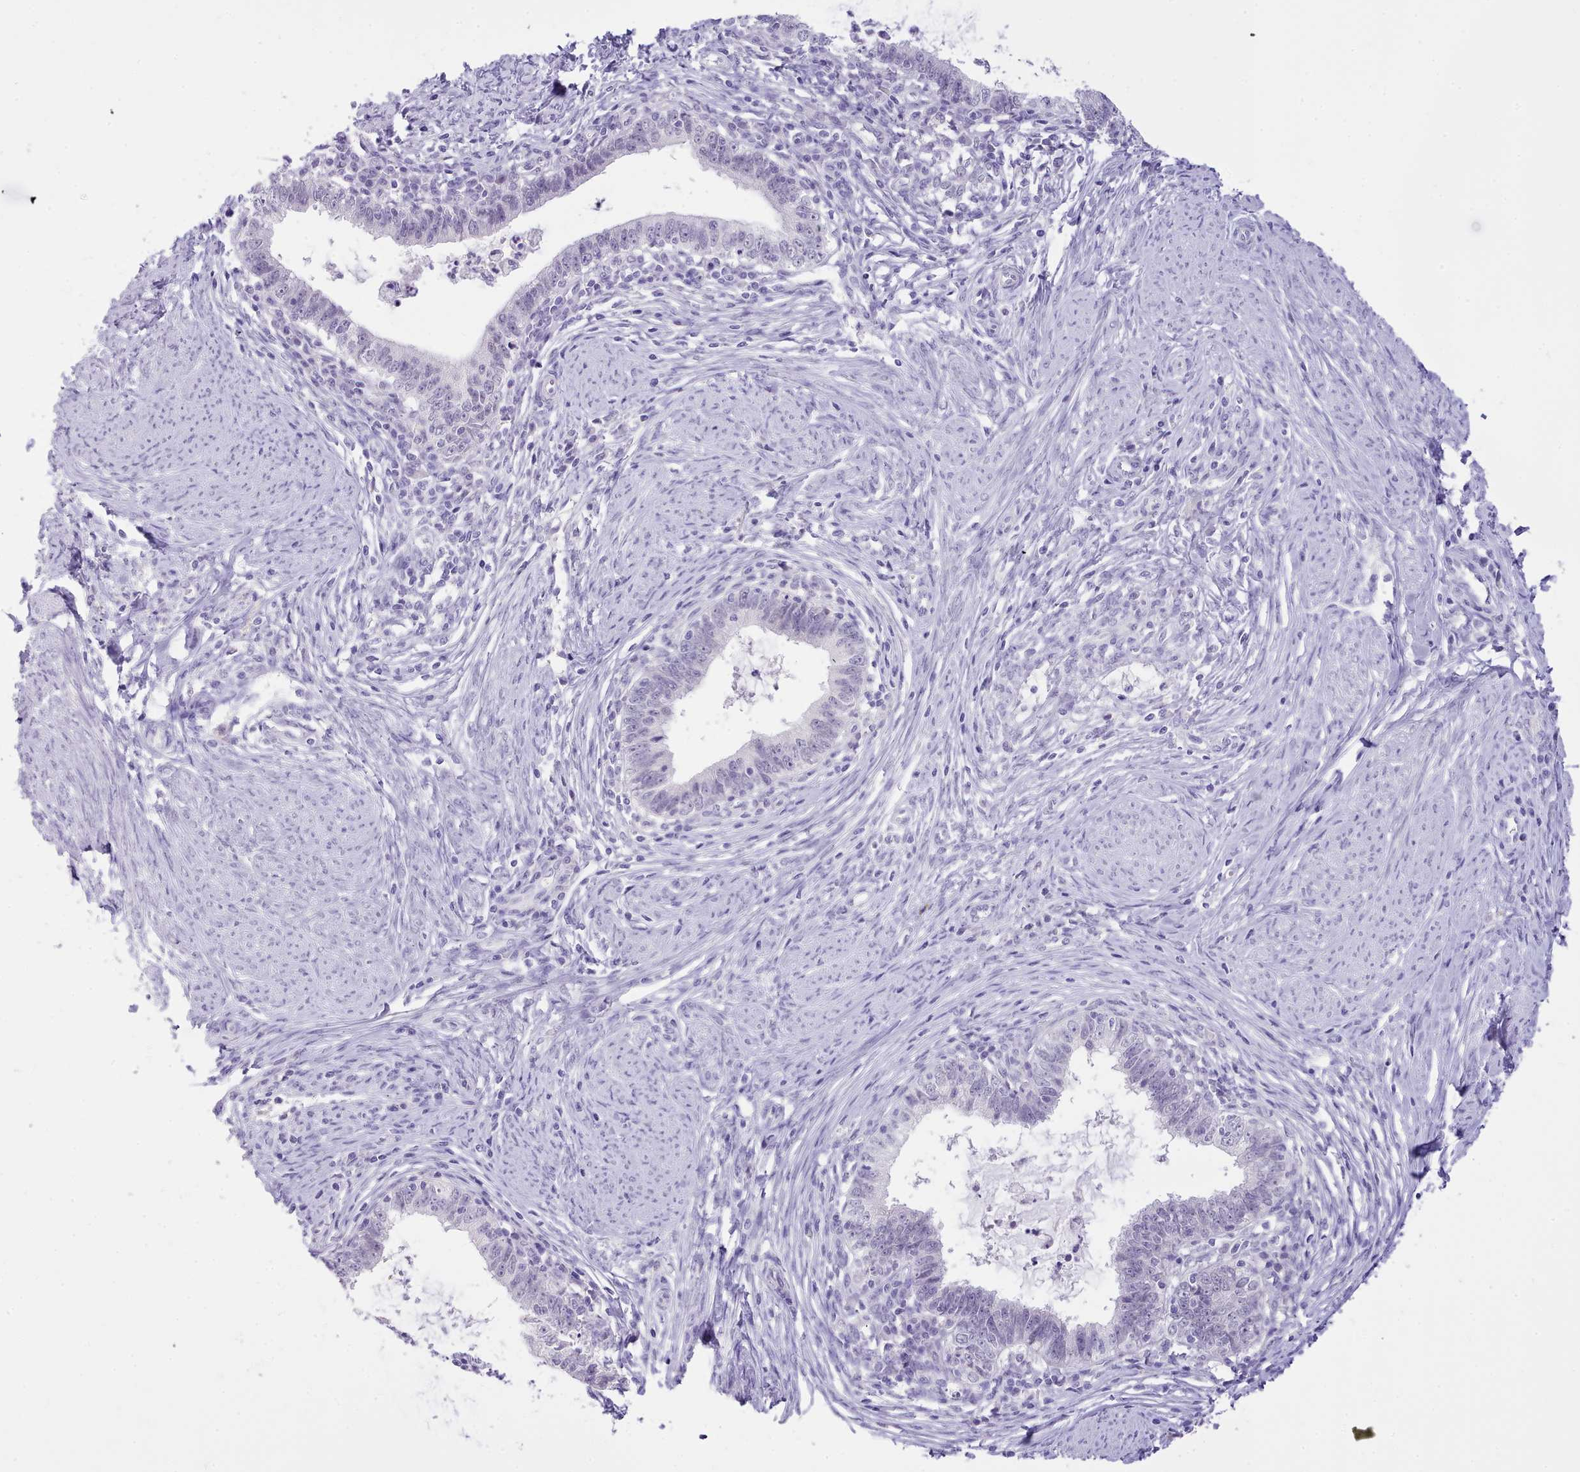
{"staining": {"intensity": "negative", "quantity": "none", "location": "none"}, "tissue": "cervical cancer", "cell_type": "Tumor cells", "image_type": "cancer", "snomed": [{"axis": "morphology", "description": "Adenocarcinoma, NOS"}, {"axis": "topography", "description": "Cervix"}], "caption": "An immunohistochemistry (IHC) image of cervical adenocarcinoma is shown. There is no staining in tumor cells of cervical adenocarcinoma.", "gene": "LRRC37A", "patient": {"sex": "female", "age": 36}}